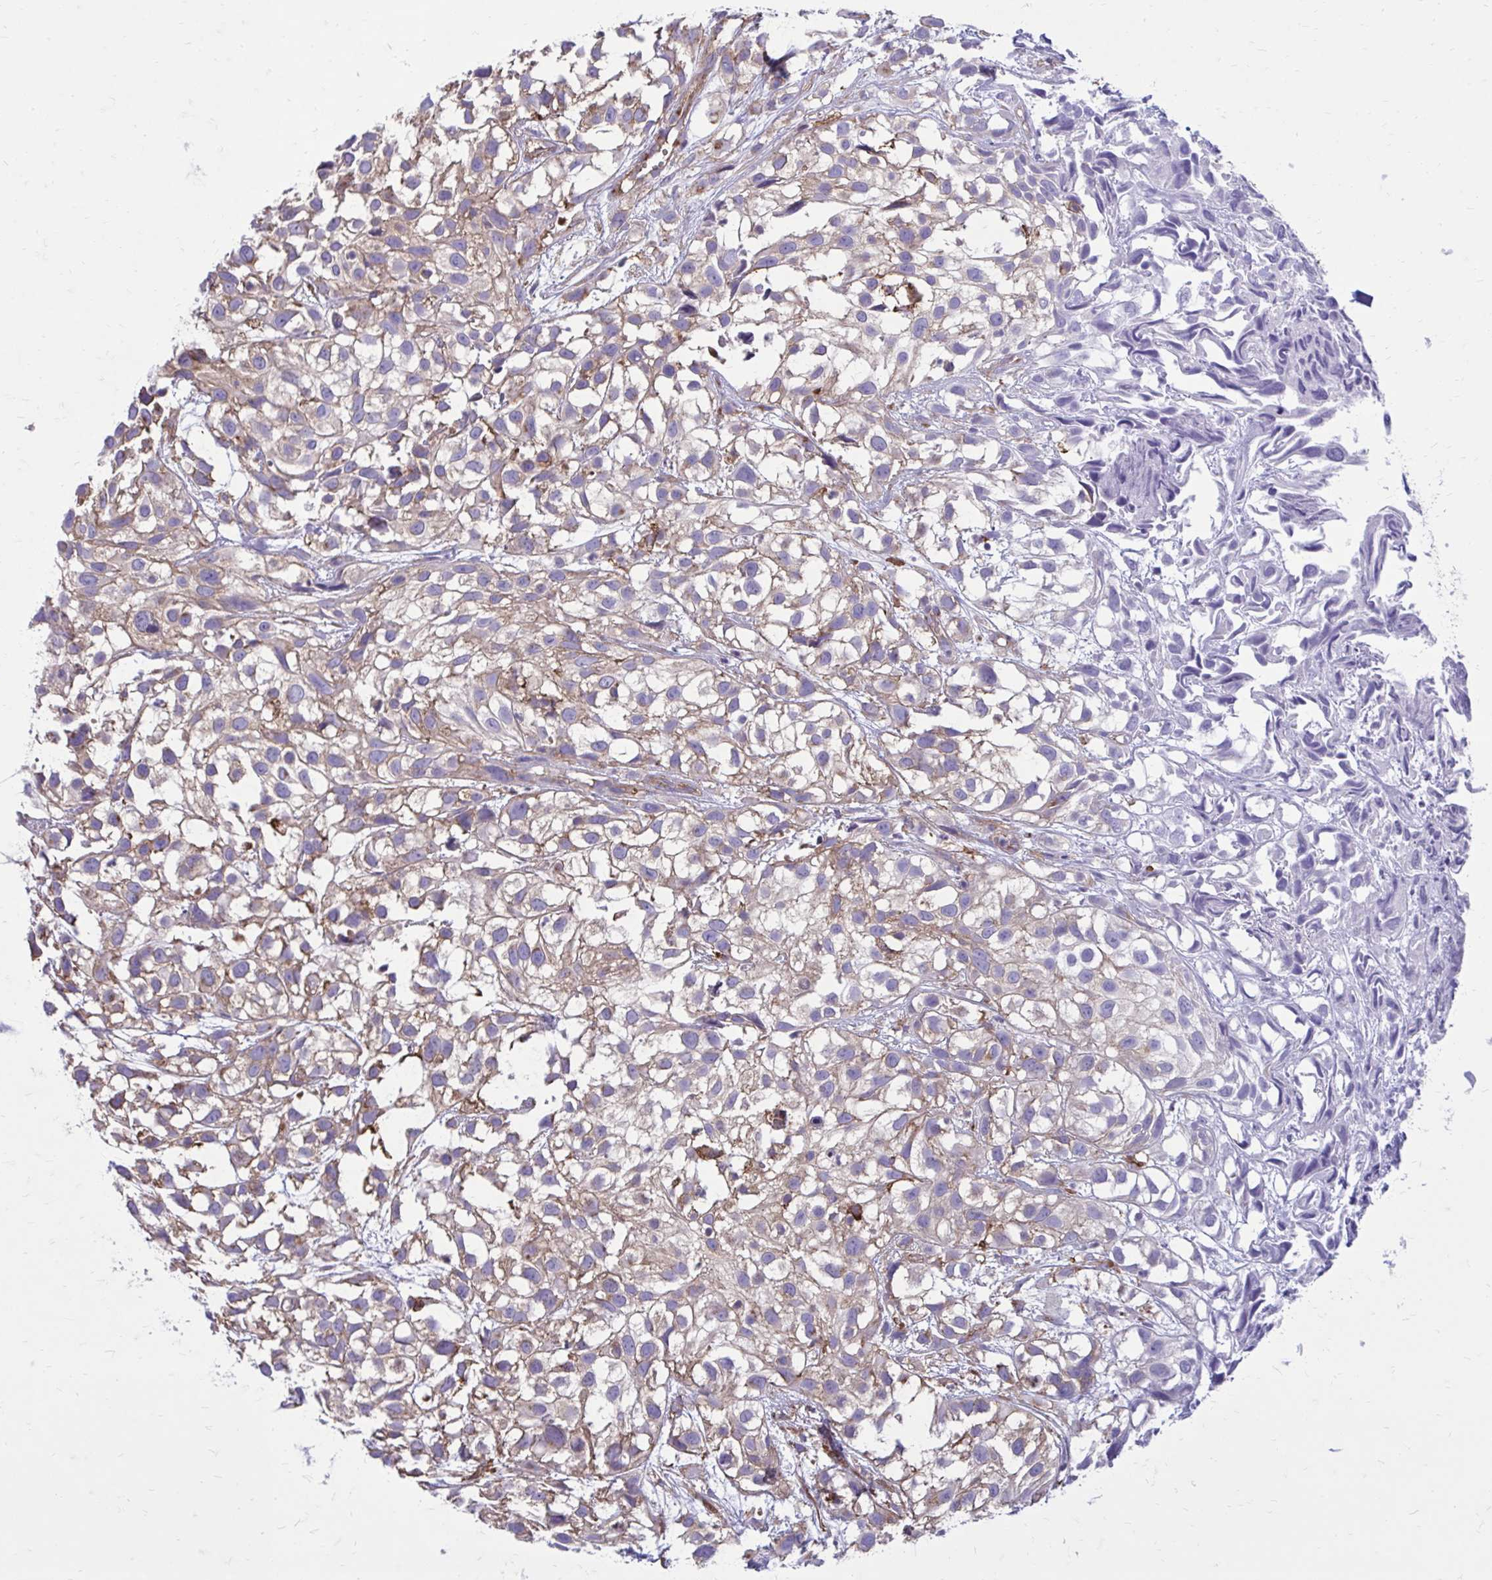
{"staining": {"intensity": "weak", "quantity": "25%-75%", "location": "cytoplasmic/membranous"}, "tissue": "urothelial cancer", "cell_type": "Tumor cells", "image_type": "cancer", "snomed": [{"axis": "morphology", "description": "Urothelial carcinoma, High grade"}, {"axis": "topography", "description": "Urinary bladder"}], "caption": "Urothelial cancer stained with immunohistochemistry (IHC) exhibits weak cytoplasmic/membranous expression in approximately 25%-75% of tumor cells.", "gene": "CLTA", "patient": {"sex": "male", "age": 56}}